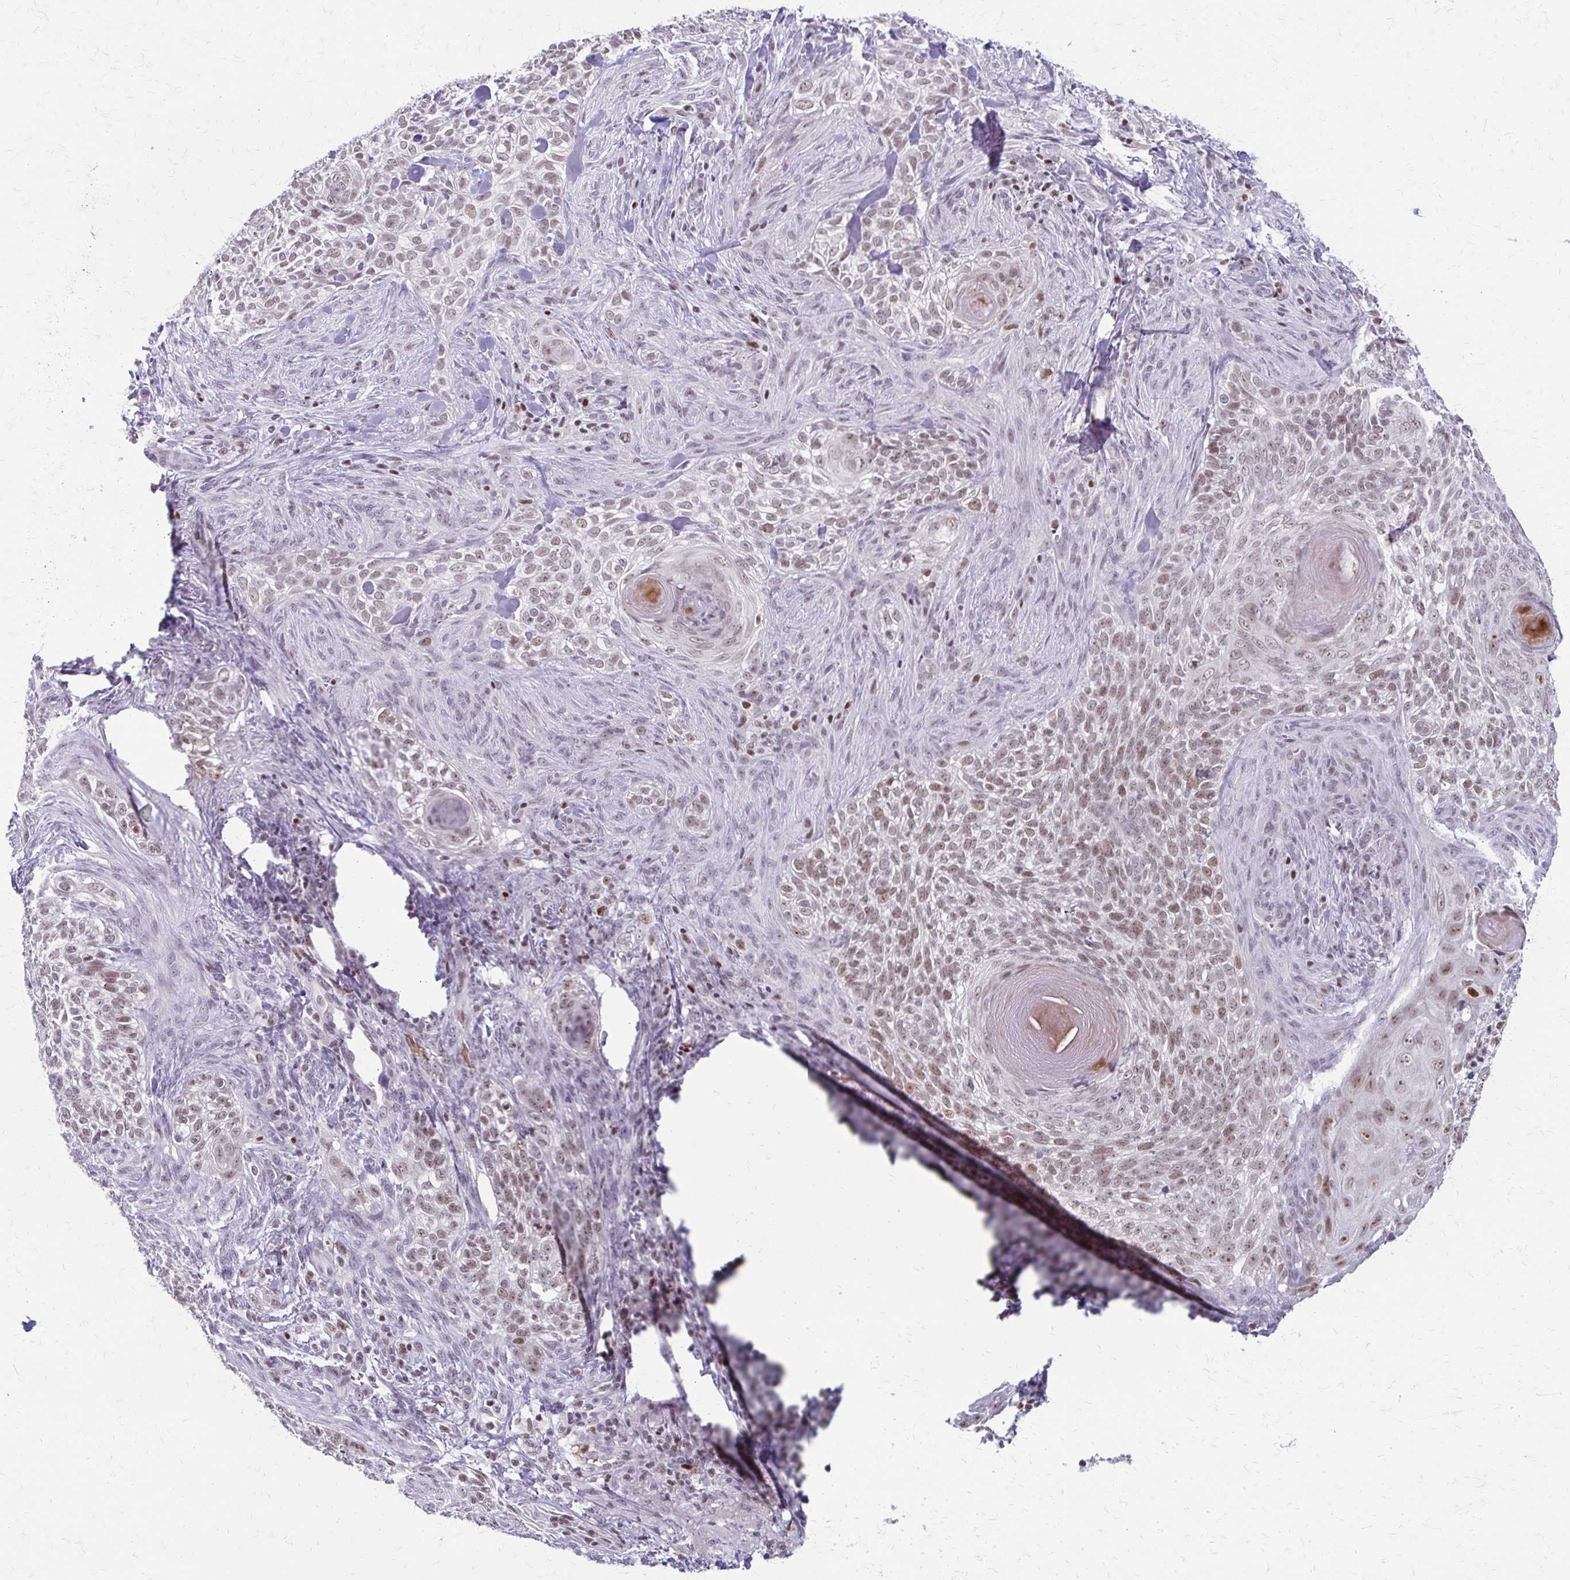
{"staining": {"intensity": "moderate", "quantity": ">75%", "location": "nuclear"}, "tissue": "skin cancer", "cell_type": "Tumor cells", "image_type": "cancer", "snomed": [{"axis": "morphology", "description": "Basal cell carcinoma"}, {"axis": "topography", "description": "Skin"}], "caption": "Skin cancer stained with a protein marker shows moderate staining in tumor cells.", "gene": "EED", "patient": {"sex": "female", "age": 48}}